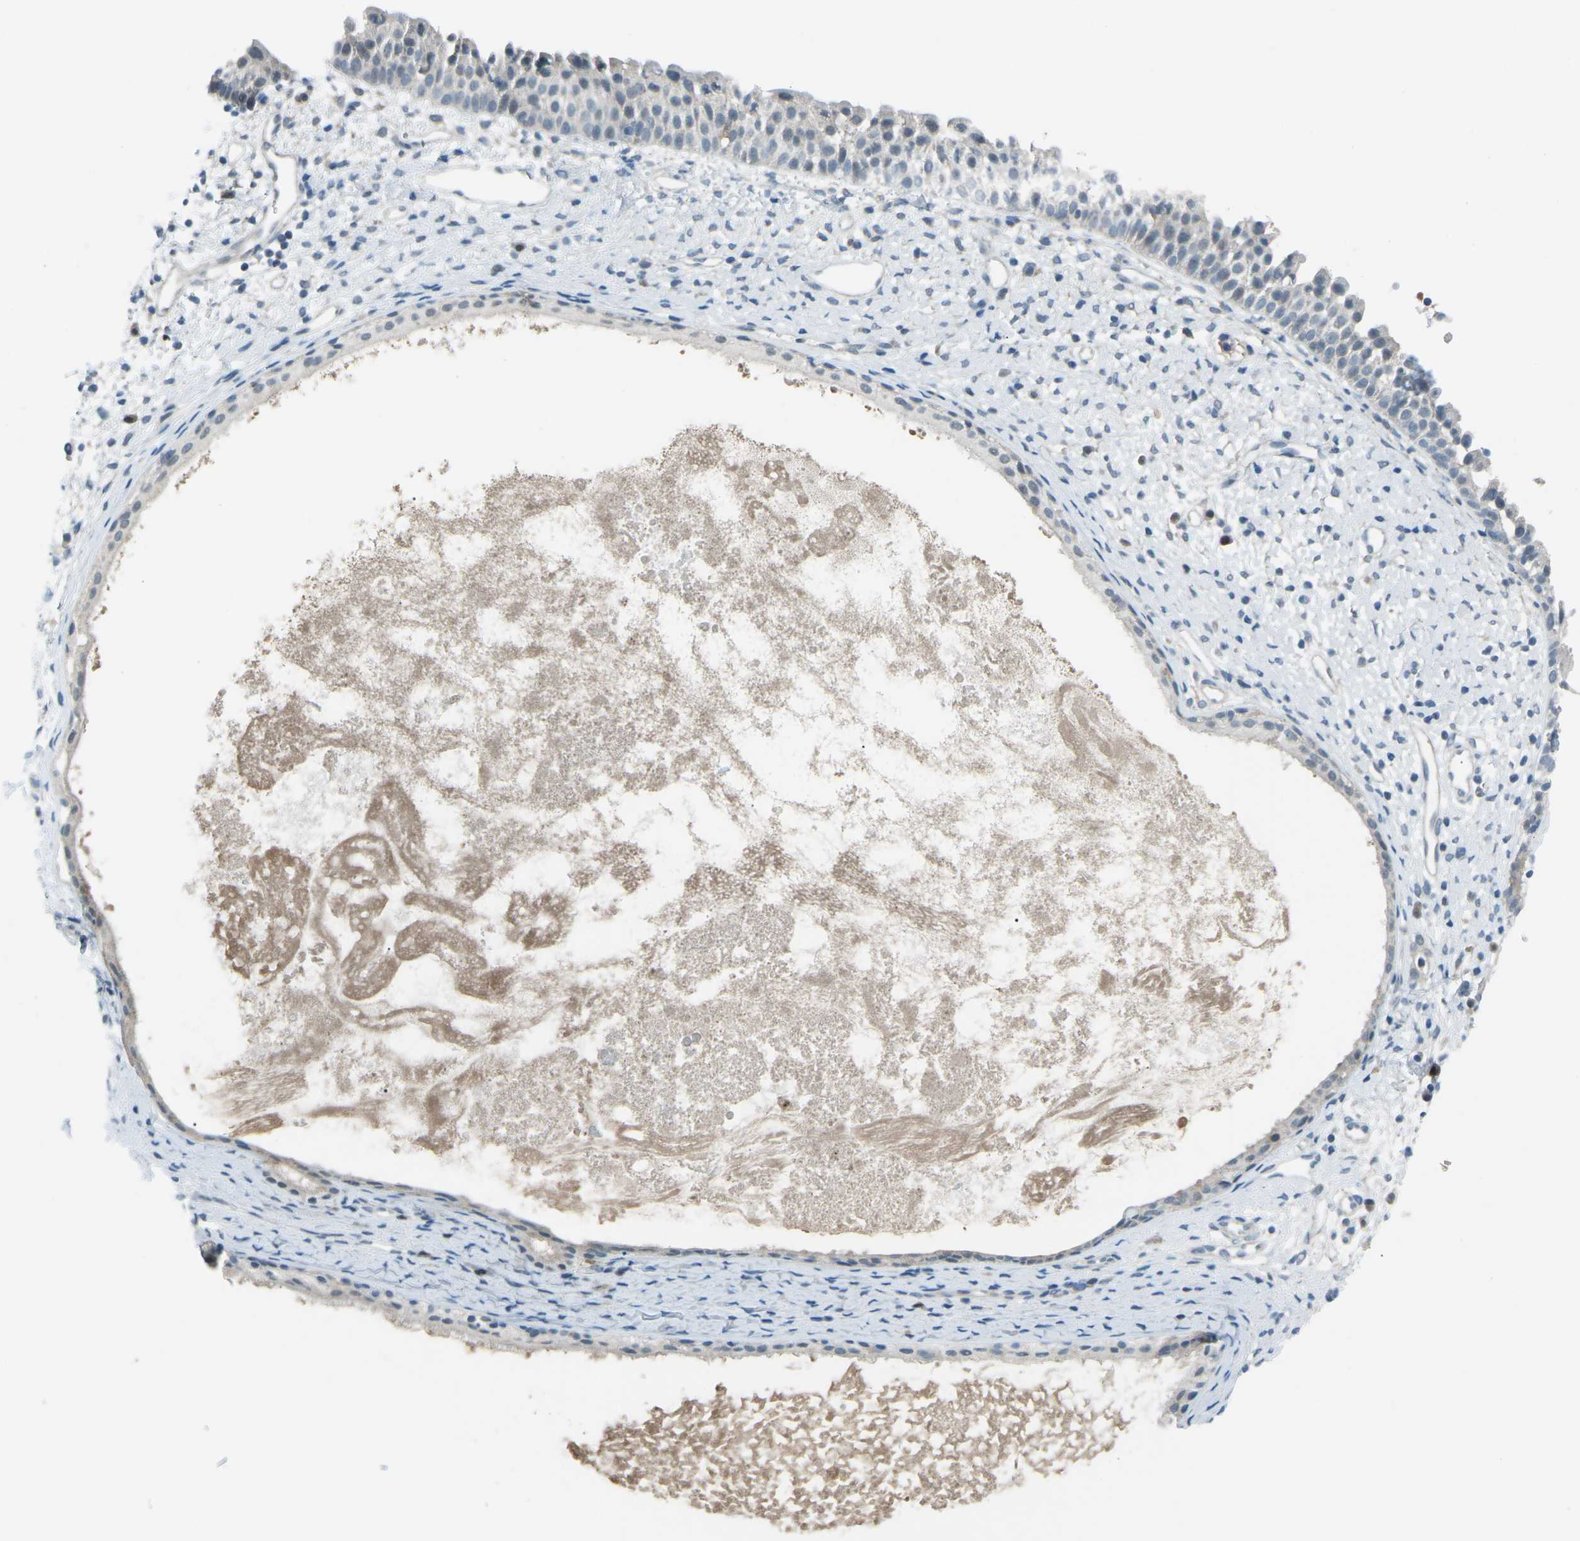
{"staining": {"intensity": "weak", "quantity": "25%-75%", "location": "cytoplasmic/membranous"}, "tissue": "nasopharynx", "cell_type": "Respiratory epithelial cells", "image_type": "normal", "snomed": [{"axis": "morphology", "description": "Normal tissue, NOS"}, {"axis": "topography", "description": "Nasopharynx"}], "caption": "A low amount of weak cytoplasmic/membranous staining is seen in approximately 25%-75% of respiratory epithelial cells in normal nasopharynx.", "gene": "PRKCA", "patient": {"sex": "male", "age": 22}}